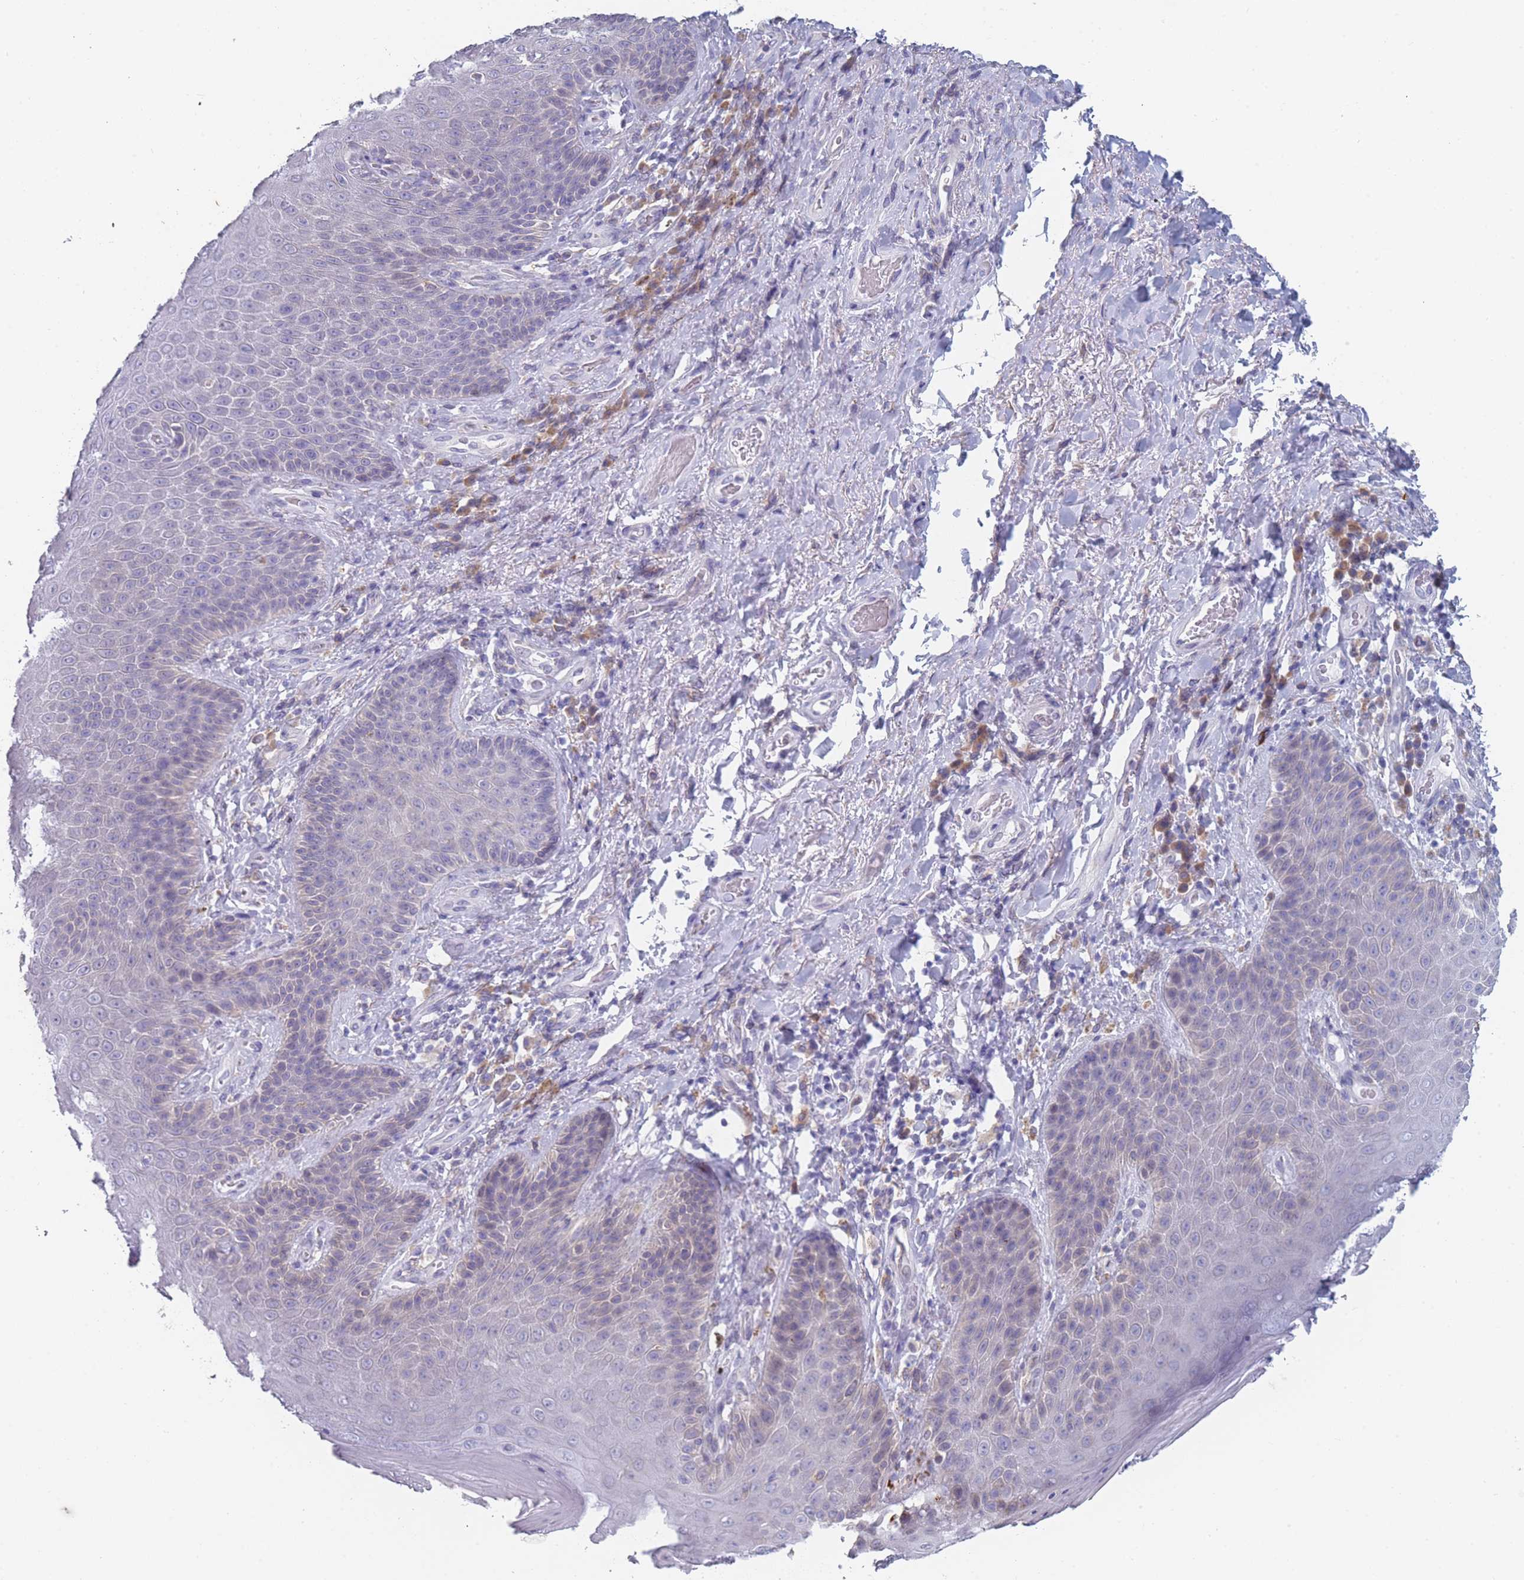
{"staining": {"intensity": "weak", "quantity": "<25%", "location": "cytoplasmic/membranous"}, "tissue": "skin", "cell_type": "Epidermal cells", "image_type": "normal", "snomed": [{"axis": "morphology", "description": "Normal tissue, NOS"}, {"axis": "topography", "description": "Anal"}], "caption": "Protein analysis of normal skin exhibits no significant positivity in epidermal cells.", "gene": "TMED10", "patient": {"sex": "female", "age": 89}}